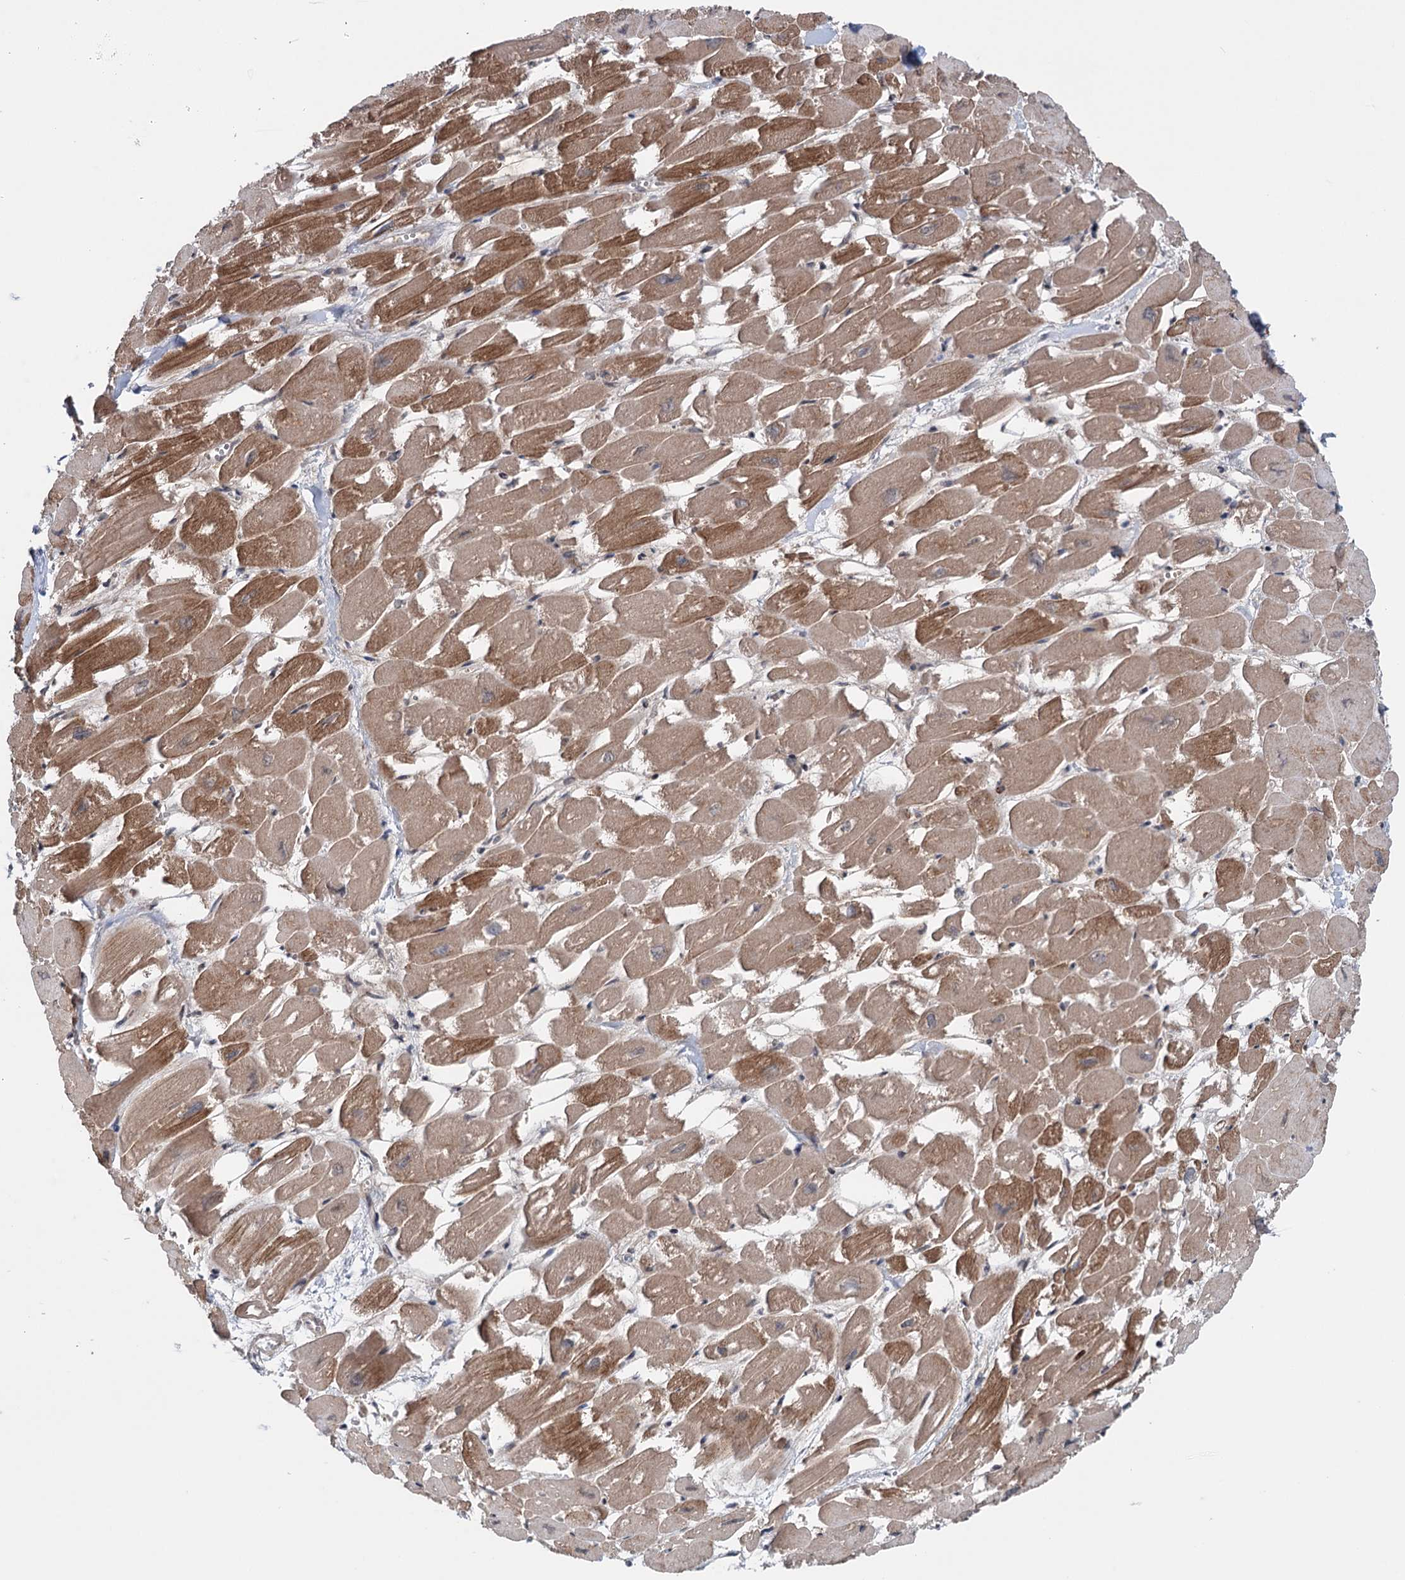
{"staining": {"intensity": "moderate", "quantity": ">75%", "location": "cytoplasmic/membranous"}, "tissue": "heart muscle", "cell_type": "Cardiomyocytes", "image_type": "normal", "snomed": [{"axis": "morphology", "description": "Normal tissue, NOS"}, {"axis": "topography", "description": "Heart"}], "caption": "A brown stain shows moderate cytoplasmic/membranous staining of a protein in cardiomyocytes of normal heart muscle.", "gene": "FAM53A", "patient": {"sex": "male", "age": 54}}